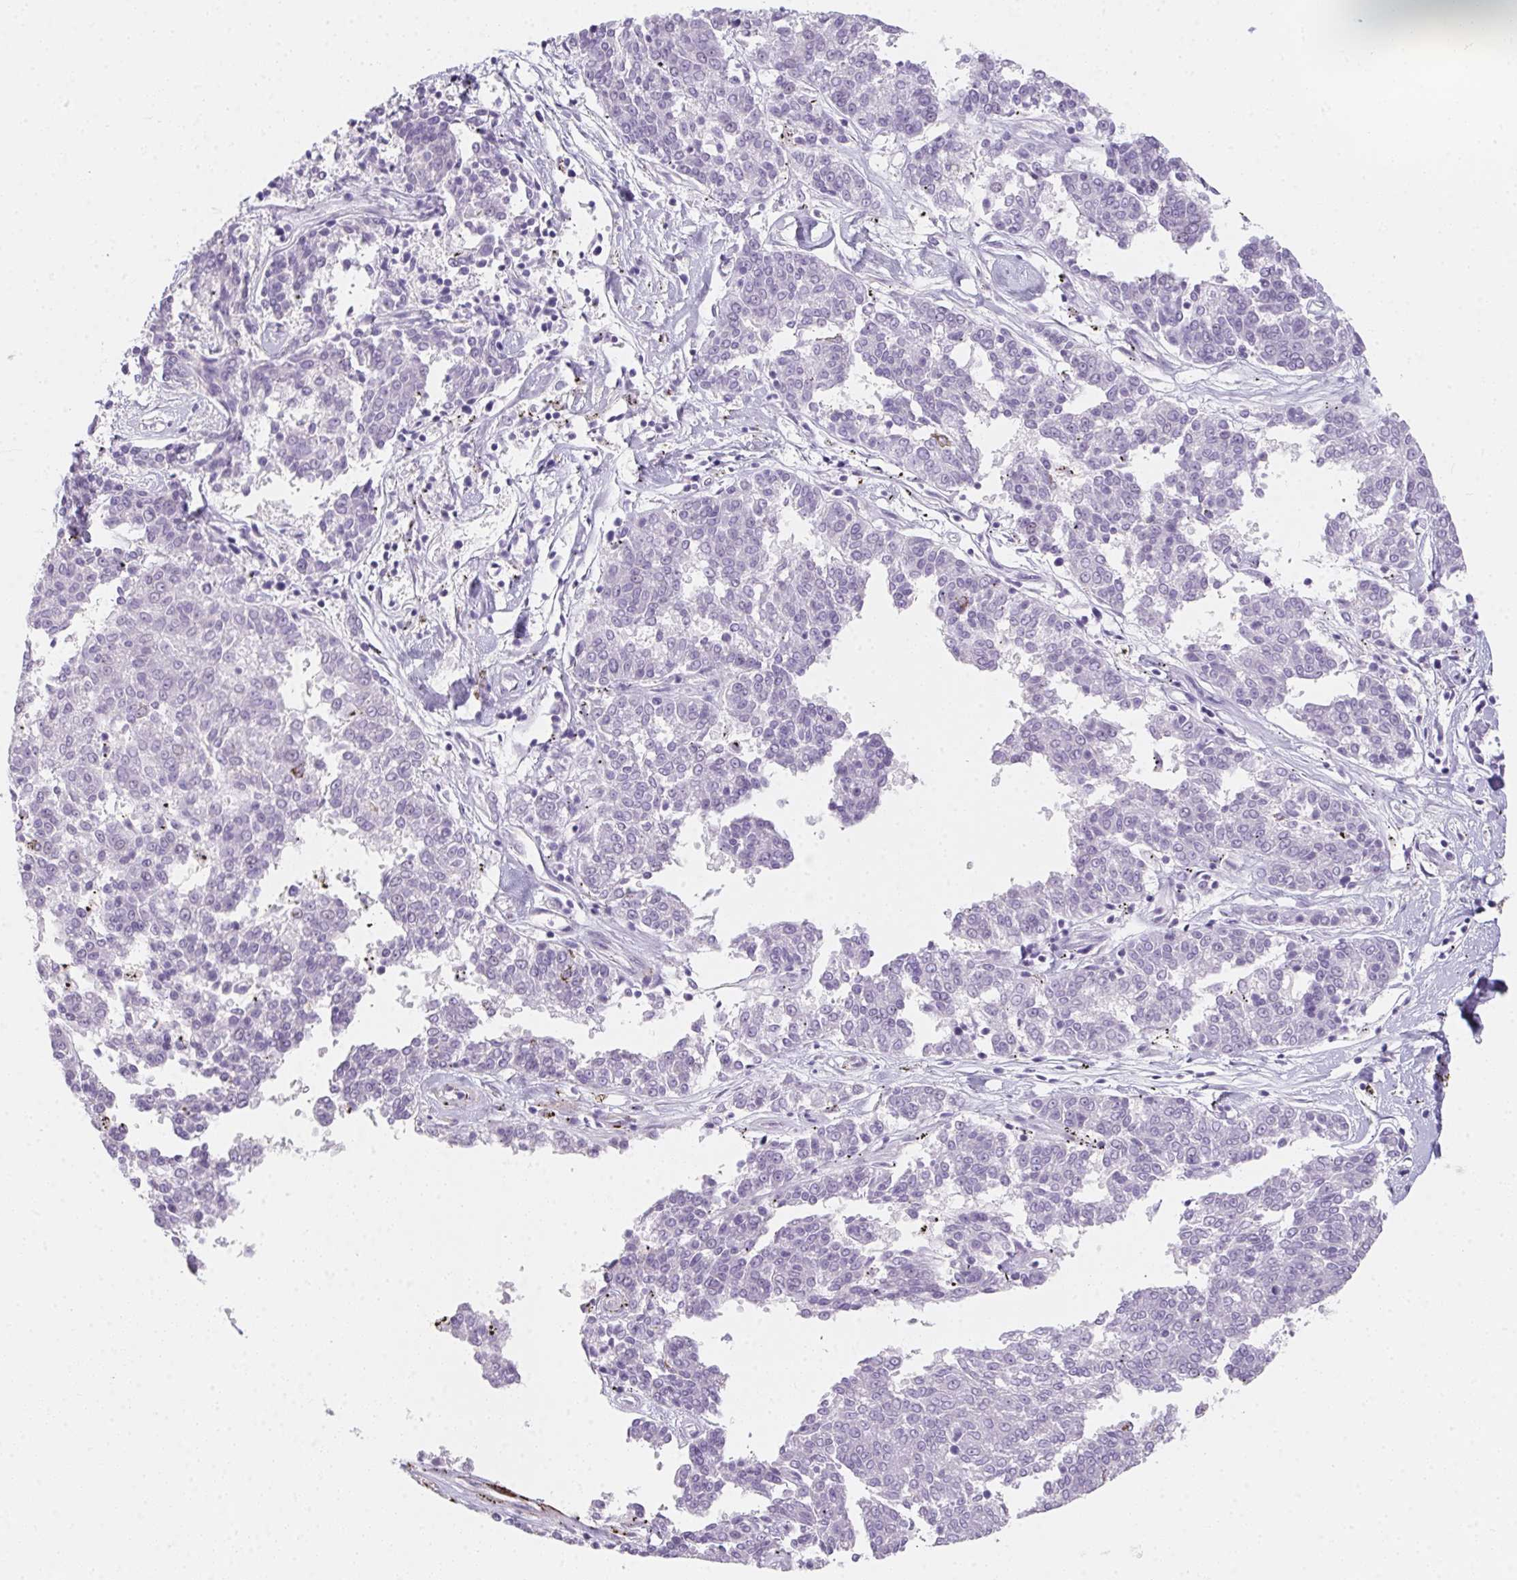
{"staining": {"intensity": "negative", "quantity": "none", "location": "none"}, "tissue": "melanoma", "cell_type": "Tumor cells", "image_type": "cancer", "snomed": [{"axis": "morphology", "description": "Malignant melanoma, NOS"}, {"axis": "topography", "description": "Skin"}], "caption": "Immunohistochemistry of human melanoma demonstrates no staining in tumor cells.", "gene": "MYL4", "patient": {"sex": "female", "age": 72}}